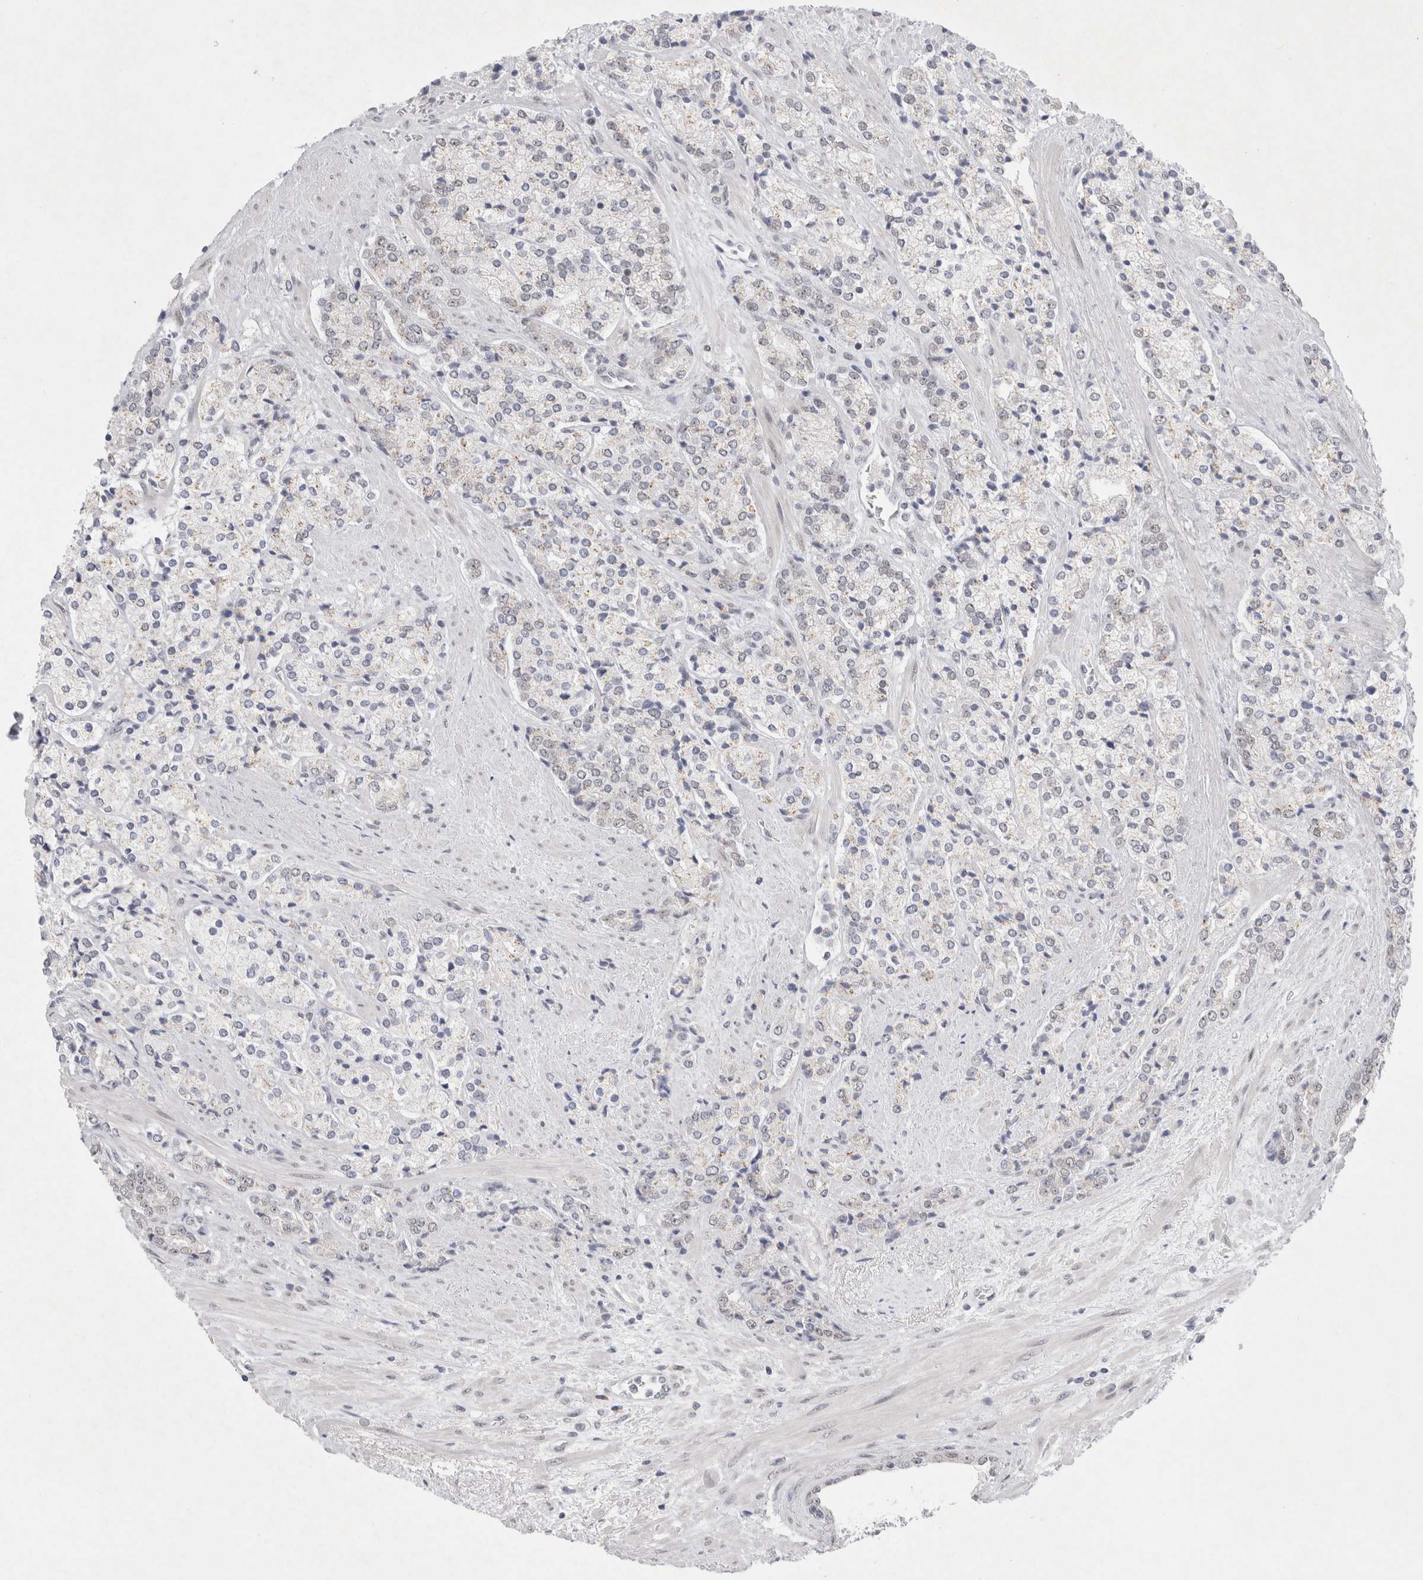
{"staining": {"intensity": "weak", "quantity": "<25%", "location": "nuclear"}, "tissue": "prostate cancer", "cell_type": "Tumor cells", "image_type": "cancer", "snomed": [{"axis": "morphology", "description": "Adenocarcinoma, High grade"}, {"axis": "topography", "description": "Prostate"}], "caption": "Immunohistochemical staining of human prostate adenocarcinoma (high-grade) demonstrates no significant positivity in tumor cells. Nuclei are stained in blue.", "gene": "RECQL4", "patient": {"sex": "male", "age": 71}}